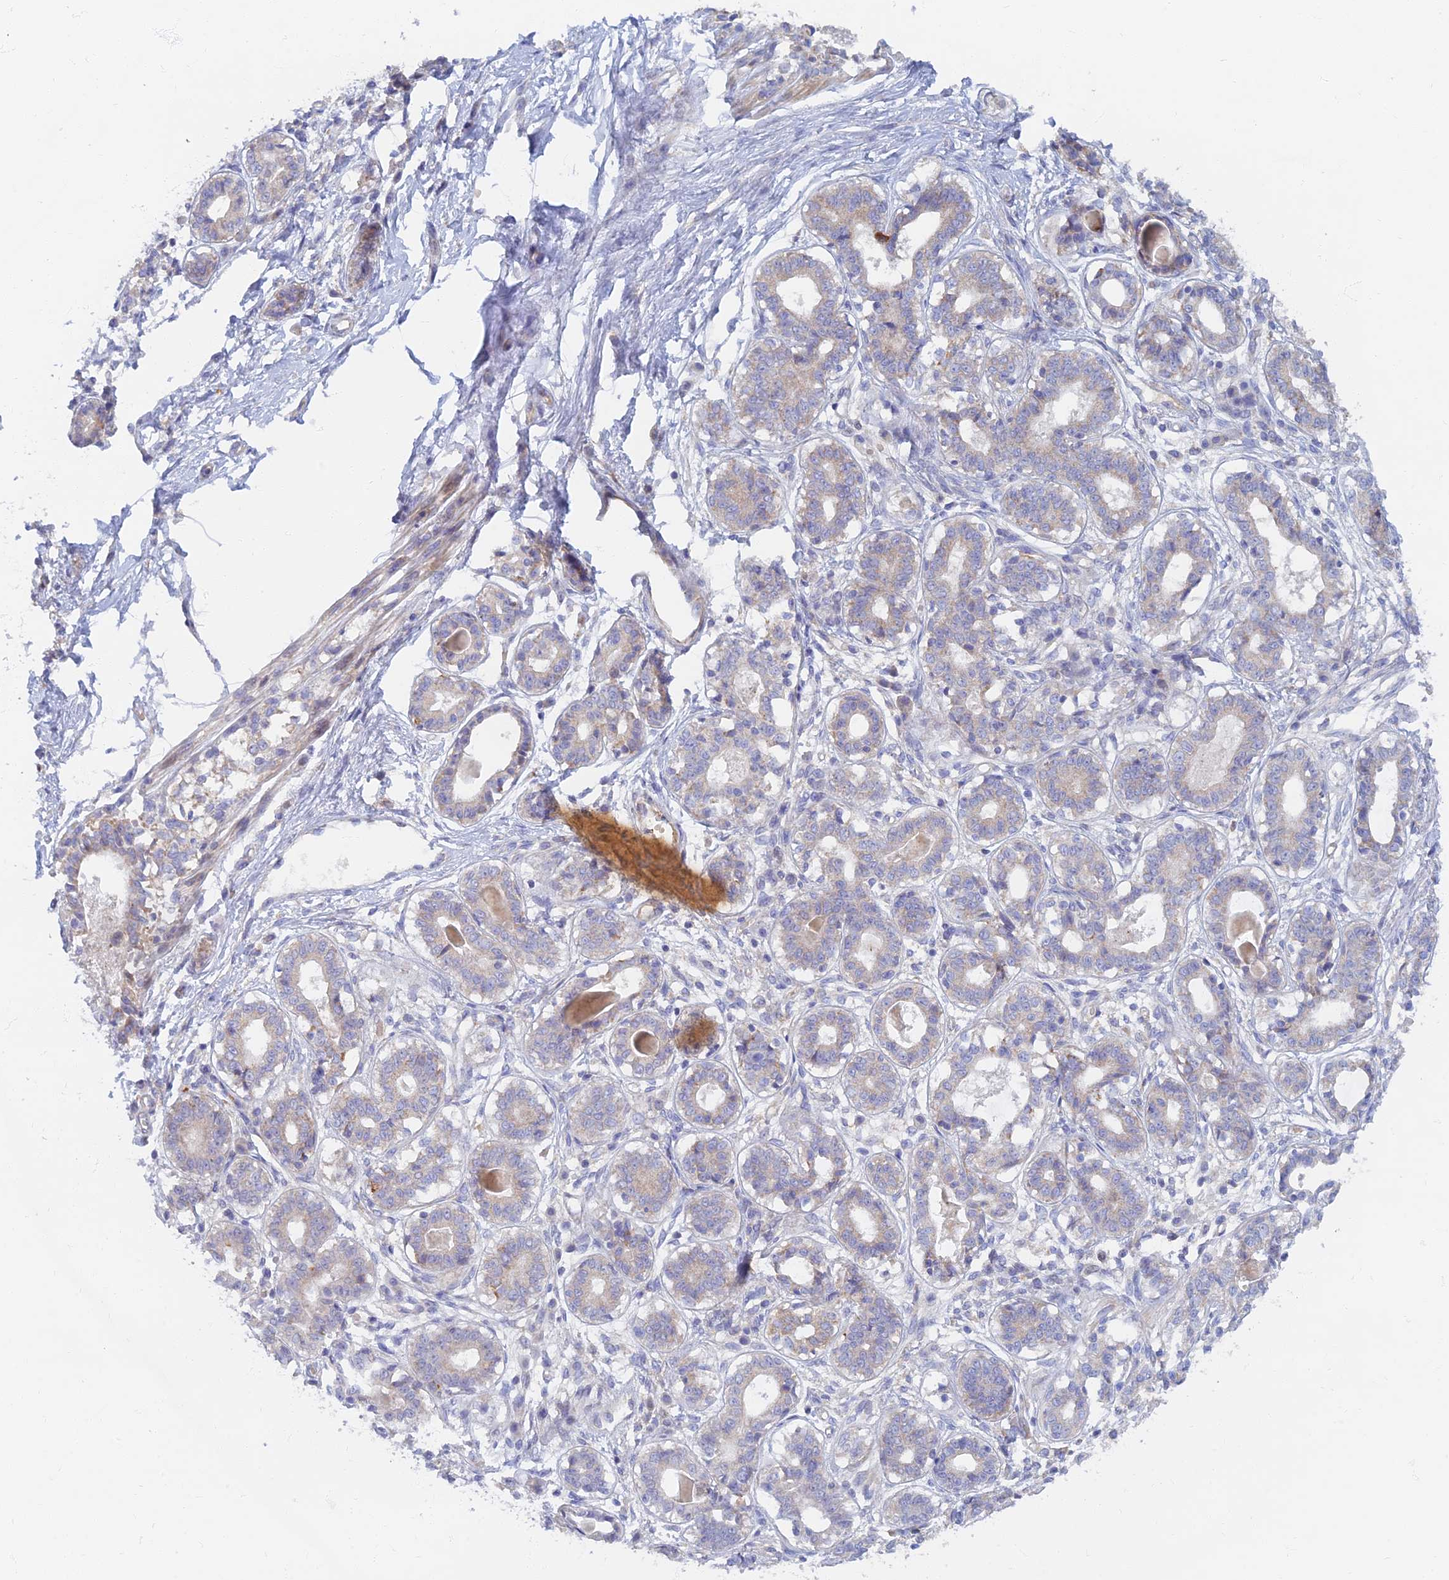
{"staining": {"intensity": "weak", "quantity": "<25%", "location": "cytoplasmic/membranous"}, "tissue": "breast", "cell_type": "Glandular cells", "image_type": "normal", "snomed": [{"axis": "morphology", "description": "Normal tissue, NOS"}, {"axis": "topography", "description": "Breast"}], "caption": "This is an immunohistochemistry micrograph of benign breast. There is no expression in glandular cells.", "gene": "TMEM44", "patient": {"sex": "female", "age": 45}}